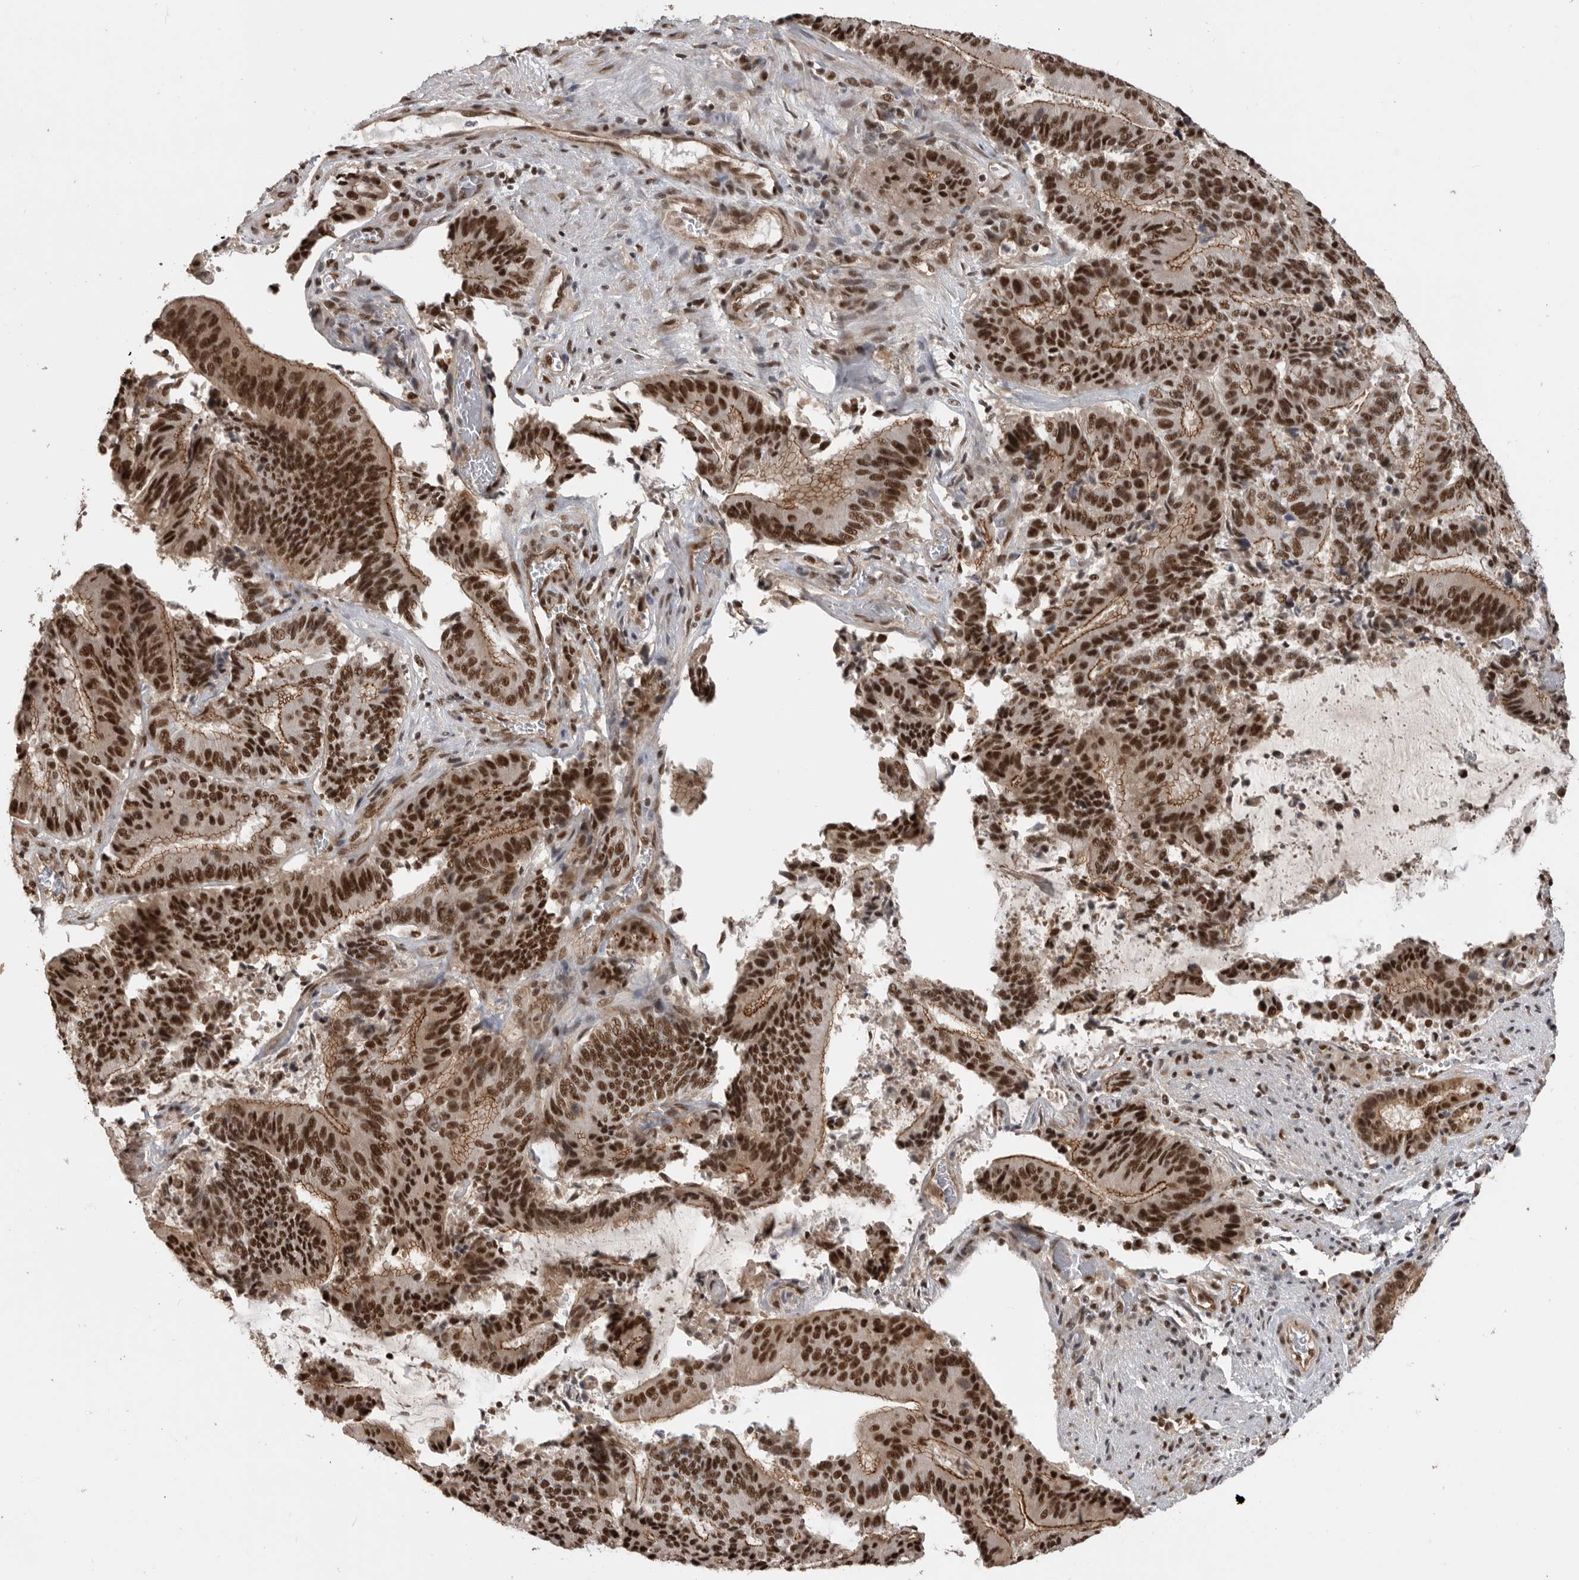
{"staining": {"intensity": "strong", "quantity": ">75%", "location": "nuclear"}, "tissue": "liver cancer", "cell_type": "Tumor cells", "image_type": "cancer", "snomed": [{"axis": "morphology", "description": "Normal tissue, NOS"}, {"axis": "morphology", "description": "Cholangiocarcinoma"}, {"axis": "topography", "description": "Liver"}, {"axis": "topography", "description": "Peripheral nerve tissue"}], "caption": "IHC (DAB (3,3'-diaminobenzidine)) staining of liver cancer (cholangiocarcinoma) demonstrates strong nuclear protein expression in approximately >75% of tumor cells.", "gene": "CBLL1", "patient": {"sex": "female", "age": 73}}